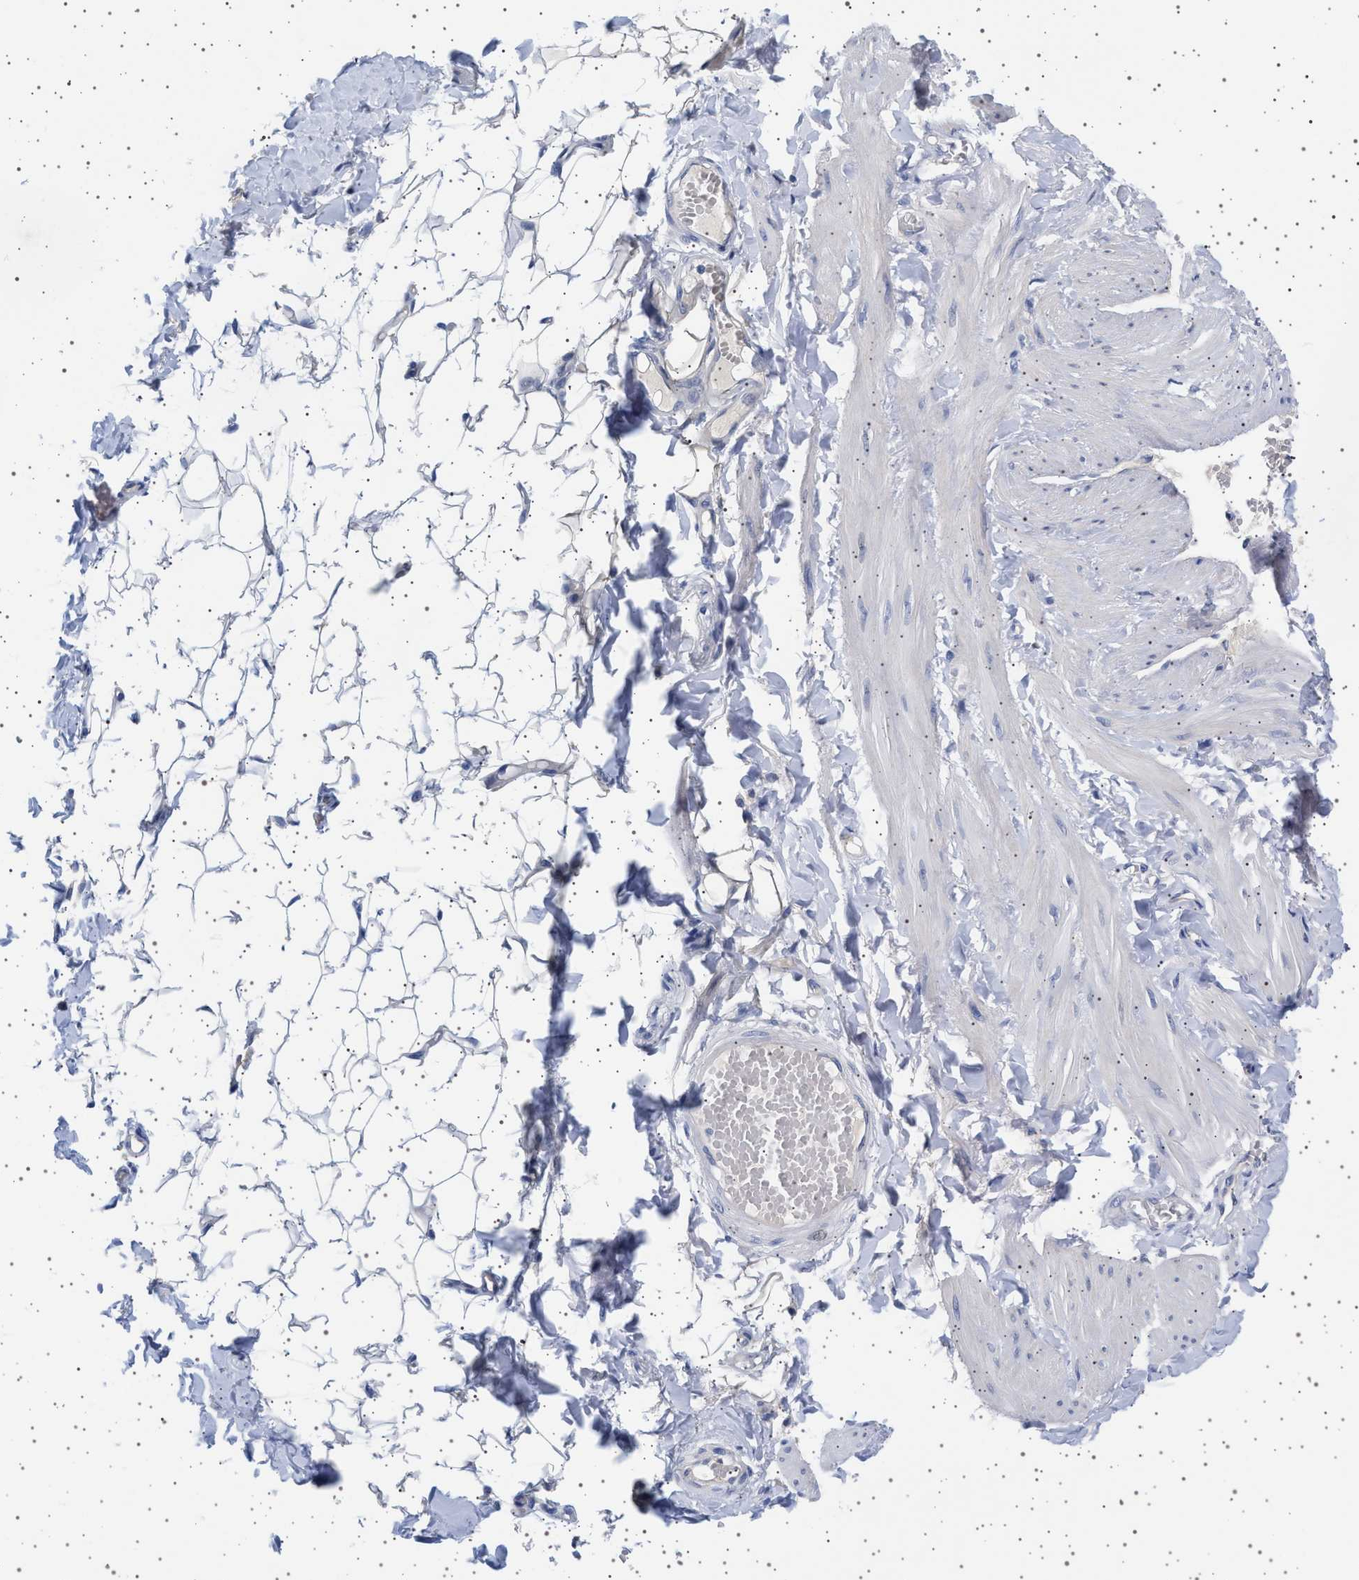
{"staining": {"intensity": "negative", "quantity": "none", "location": "none"}, "tissue": "adipose tissue", "cell_type": "Adipocytes", "image_type": "normal", "snomed": [{"axis": "morphology", "description": "Normal tissue, NOS"}, {"axis": "topography", "description": "Adipose tissue"}, {"axis": "topography", "description": "Vascular tissue"}, {"axis": "topography", "description": "Peripheral nerve tissue"}], "caption": "Histopathology image shows no protein positivity in adipocytes of benign adipose tissue. (DAB (3,3'-diaminobenzidine) immunohistochemistry, high magnification).", "gene": "TRMT10B", "patient": {"sex": "male", "age": 25}}